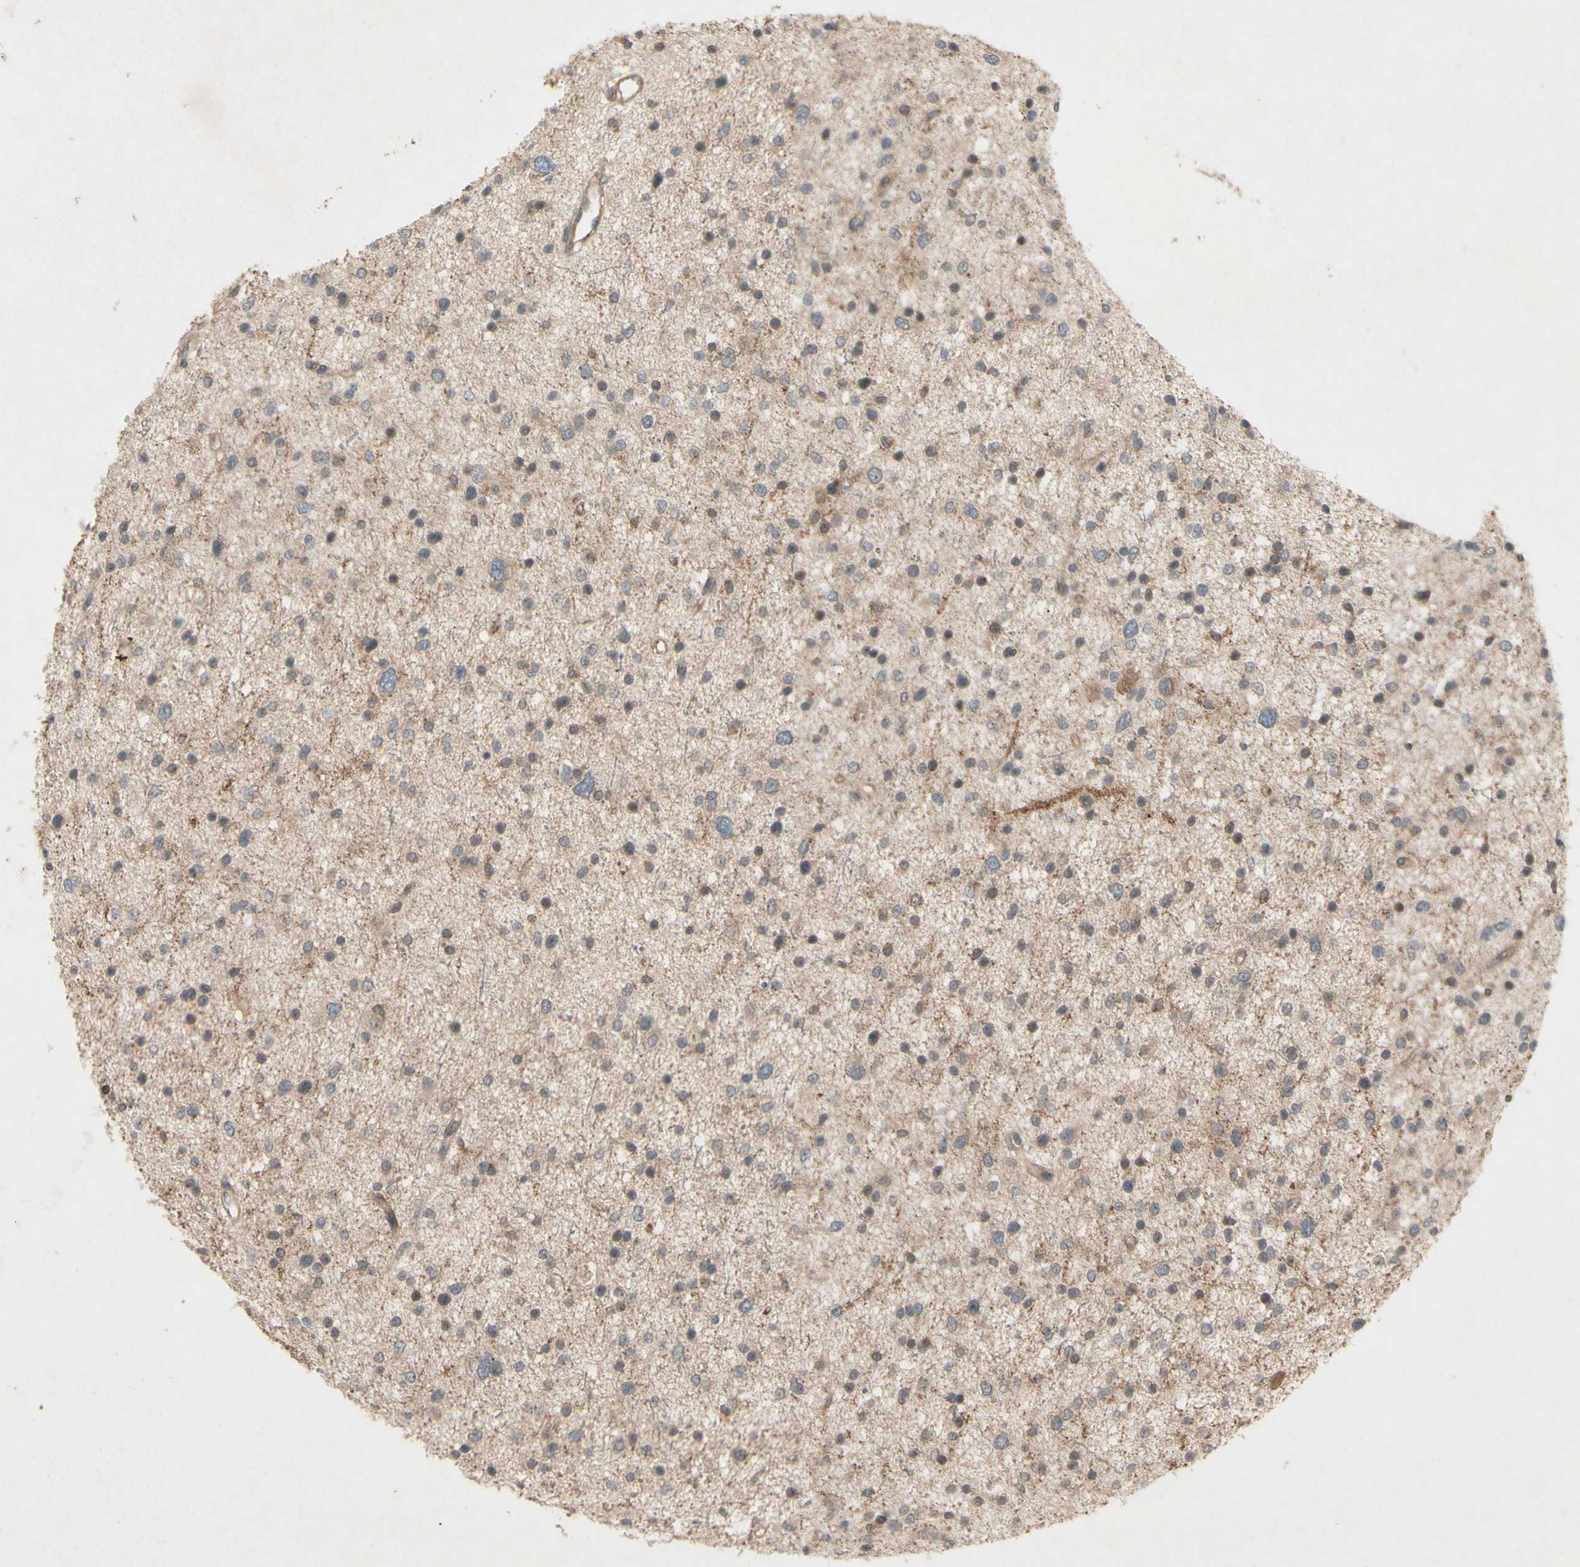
{"staining": {"intensity": "weak", "quantity": "<25%", "location": "cytoplasmic/membranous"}, "tissue": "glioma", "cell_type": "Tumor cells", "image_type": "cancer", "snomed": [{"axis": "morphology", "description": "Glioma, malignant, Low grade"}, {"axis": "topography", "description": "Brain"}], "caption": "IHC image of glioma stained for a protein (brown), which demonstrates no expression in tumor cells.", "gene": "ATP6V1F", "patient": {"sex": "female", "age": 37}}